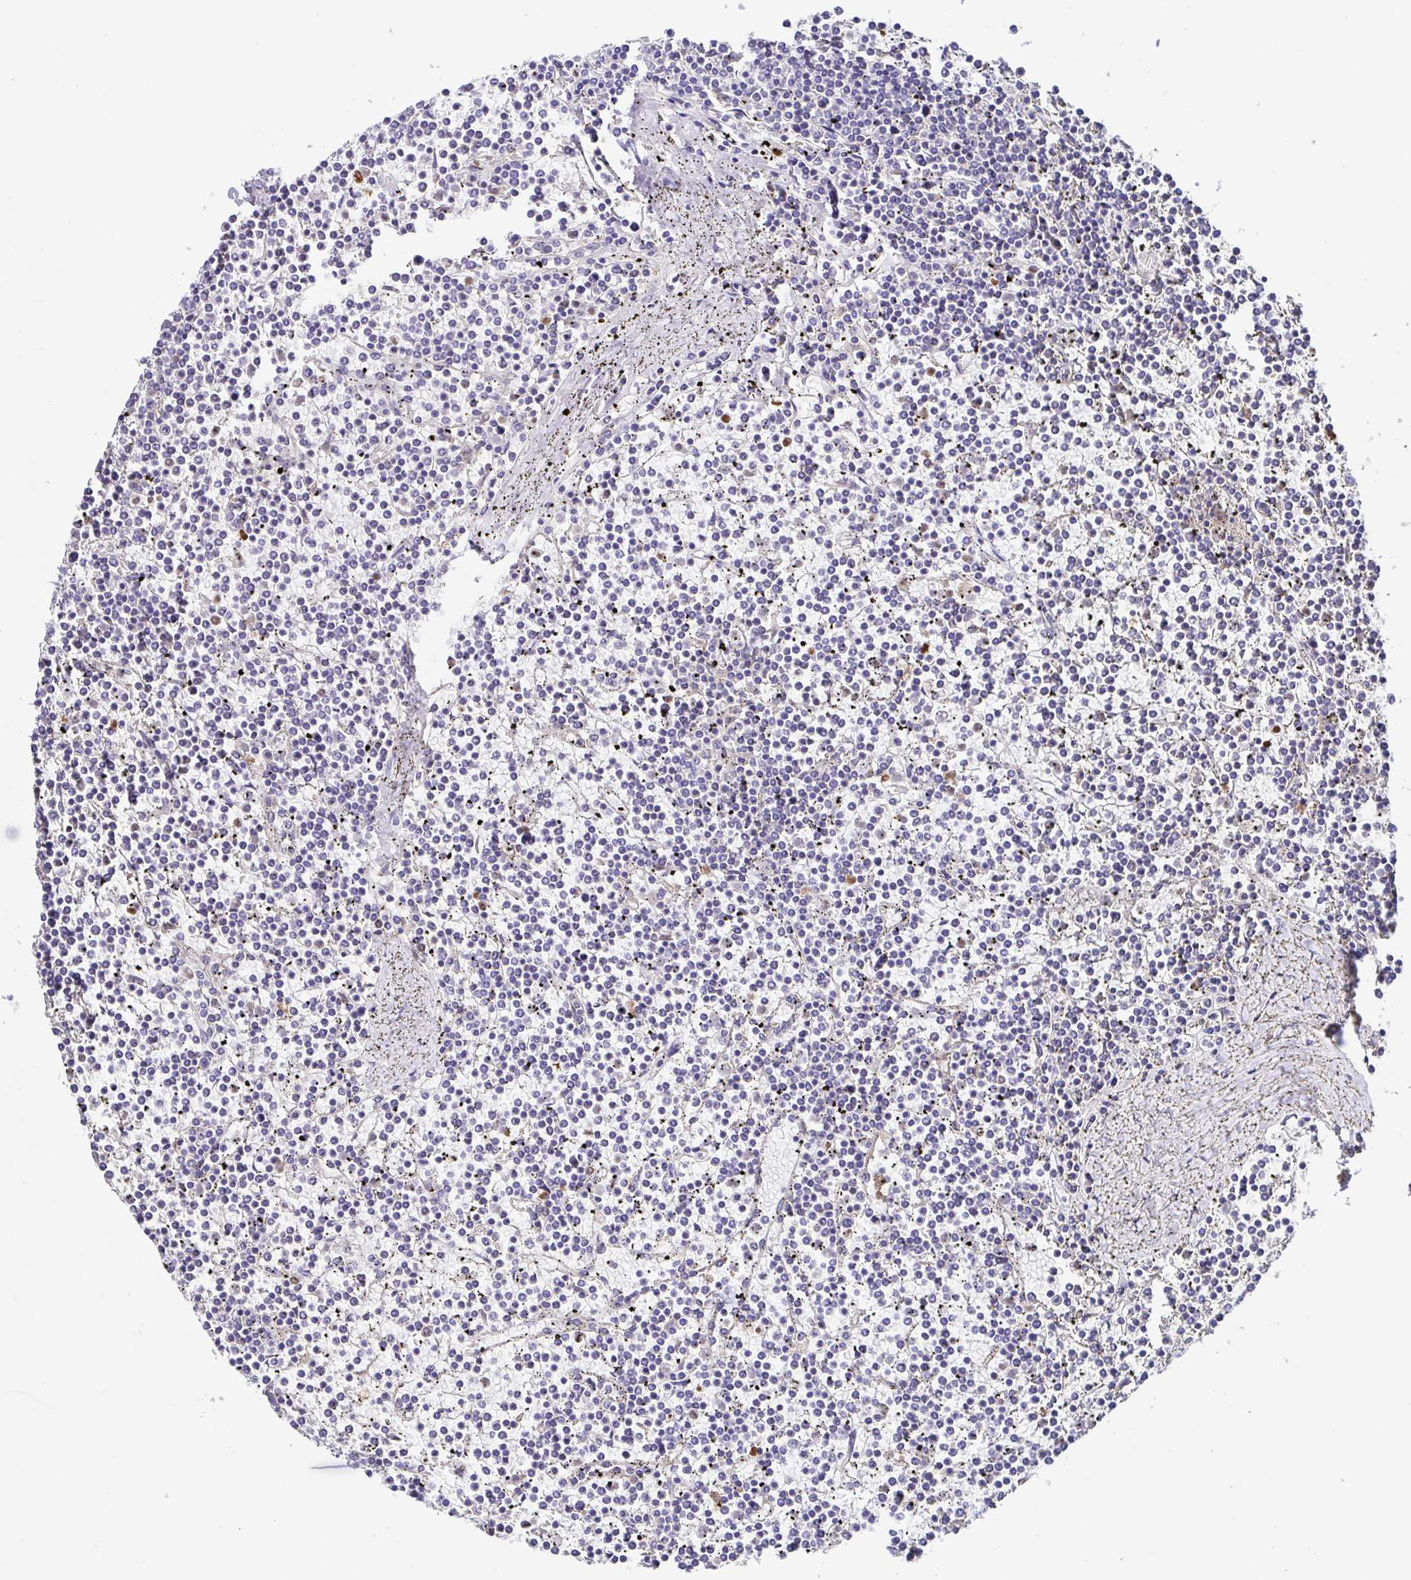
{"staining": {"intensity": "negative", "quantity": "none", "location": "none"}, "tissue": "lymphoma", "cell_type": "Tumor cells", "image_type": "cancer", "snomed": [{"axis": "morphology", "description": "Malignant lymphoma, non-Hodgkin's type, Low grade"}, {"axis": "topography", "description": "Spleen"}], "caption": "An image of lymphoma stained for a protein exhibits no brown staining in tumor cells.", "gene": "GOLGA1", "patient": {"sex": "female", "age": 19}}